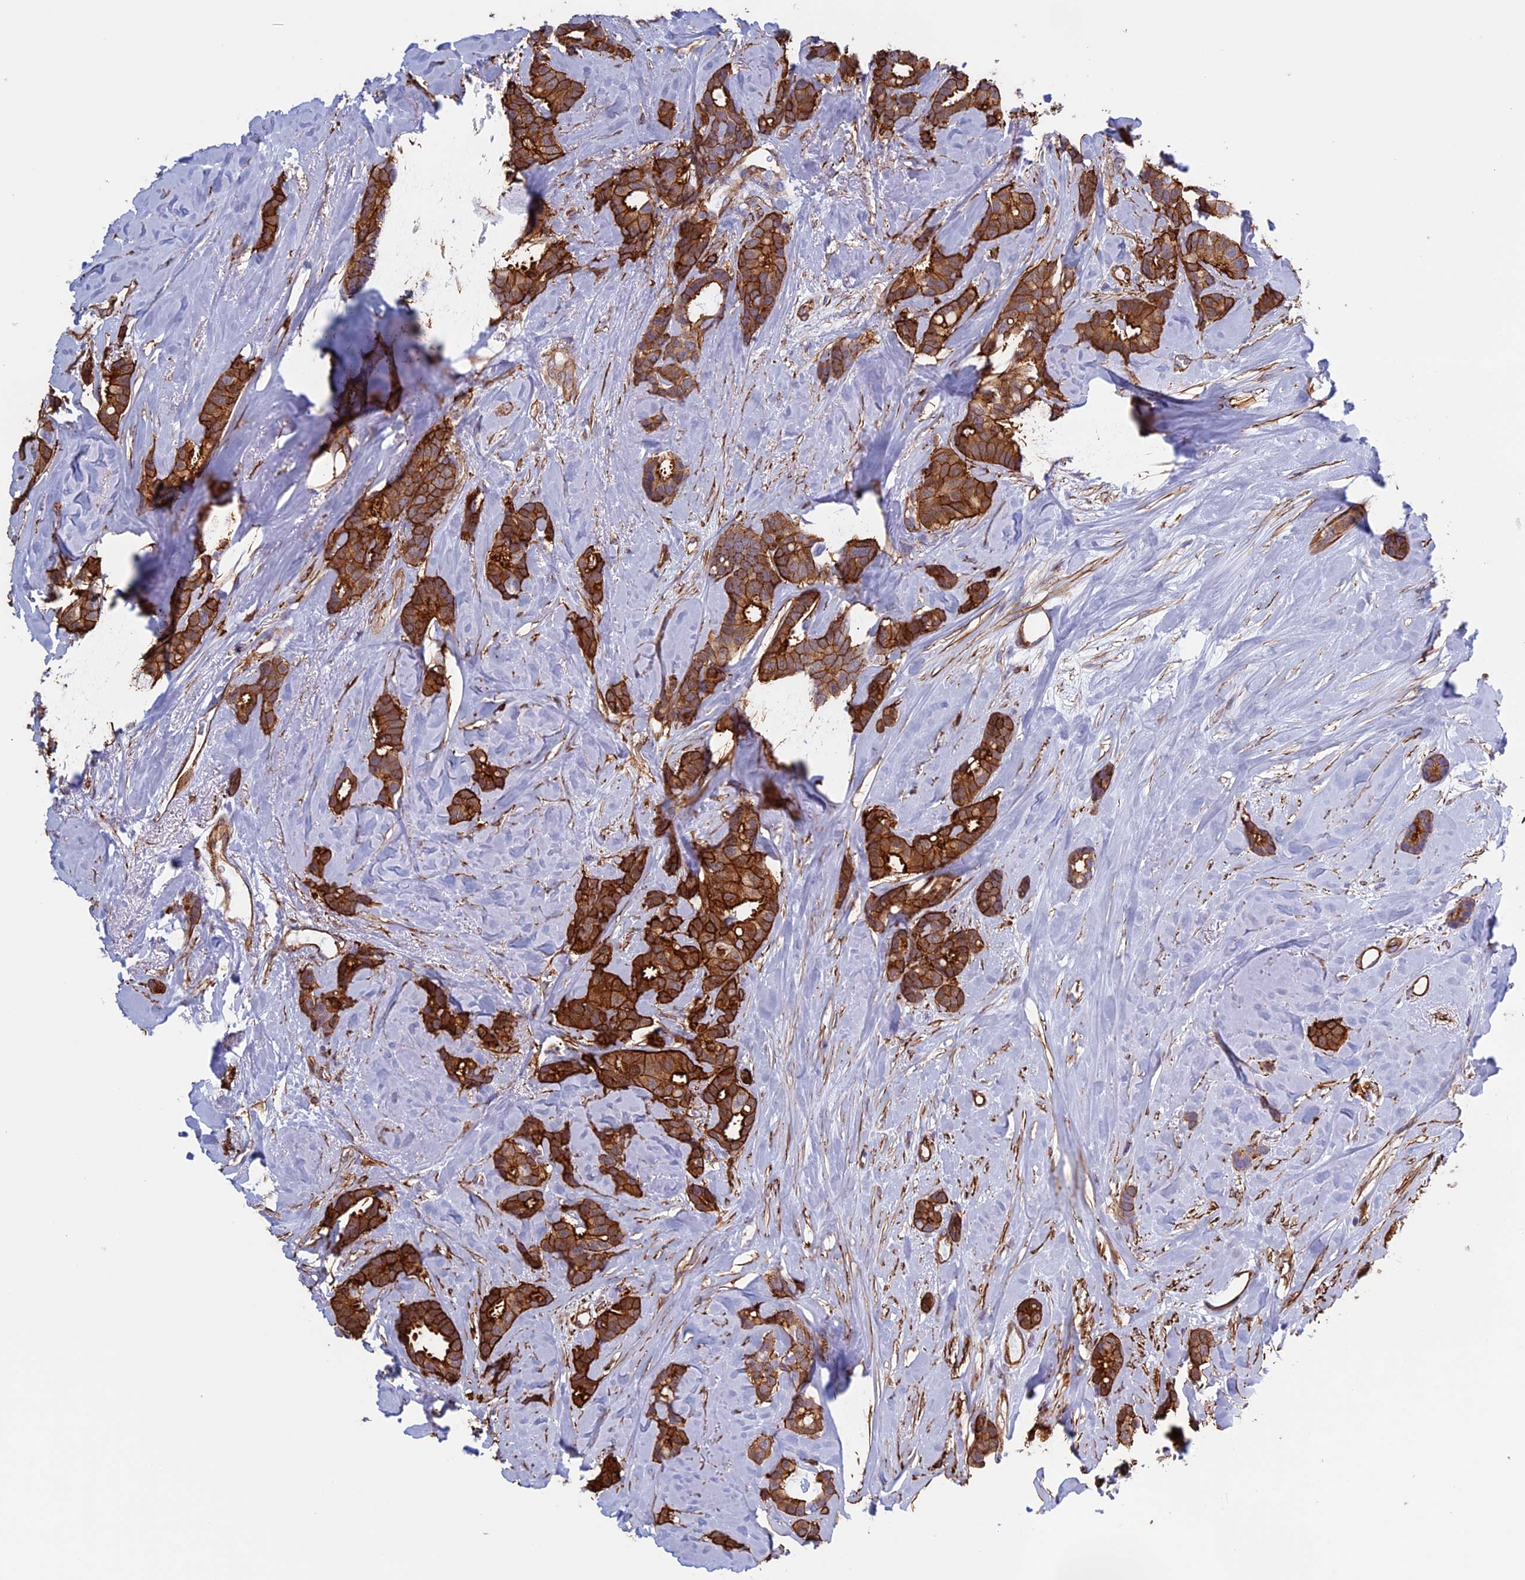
{"staining": {"intensity": "strong", "quantity": ">75%", "location": "cytoplasmic/membranous"}, "tissue": "breast cancer", "cell_type": "Tumor cells", "image_type": "cancer", "snomed": [{"axis": "morphology", "description": "Duct carcinoma"}, {"axis": "topography", "description": "Breast"}], "caption": "This histopathology image displays immunohistochemistry staining of breast cancer, with high strong cytoplasmic/membranous positivity in approximately >75% of tumor cells.", "gene": "ANGPTL2", "patient": {"sex": "female", "age": 87}}